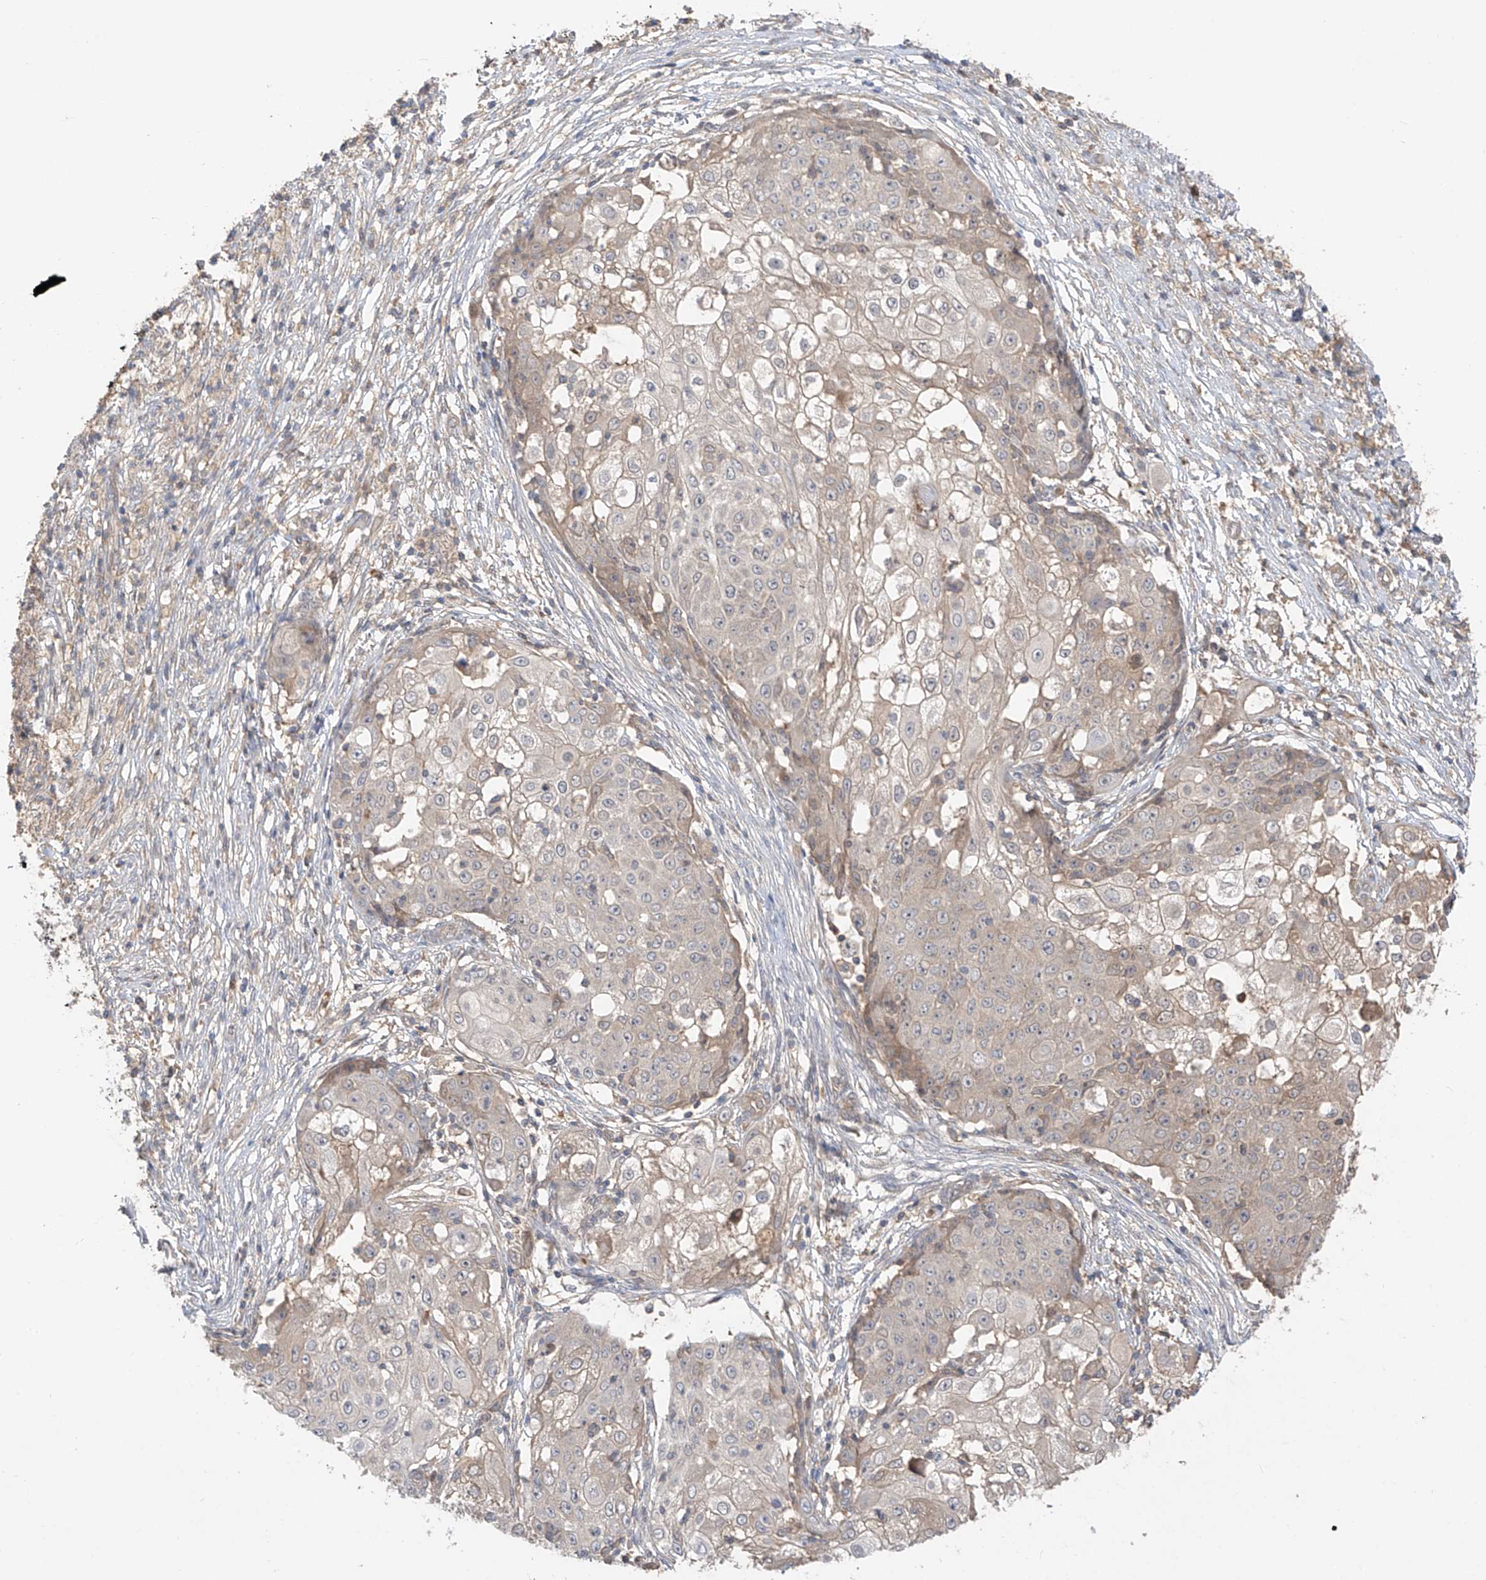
{"staining": {"intensity": "negative", "quantity": "none", "location": "none"}, "tissue": "ovarian cancer", "cell_type": "Tumor cells", "image_type": "cancer", "snomed": [{"axis": "morphology", "description": "Carcinoma, endometroid"}, {"axis": "topography", "description": "Ovary"}], "caption": "The histopathology image displays no significant expression in tumor cells of ovarian endometroid carcinoma.", "gene": "CACNA2D4", "patient": {"sex": "female", "age": 42}}